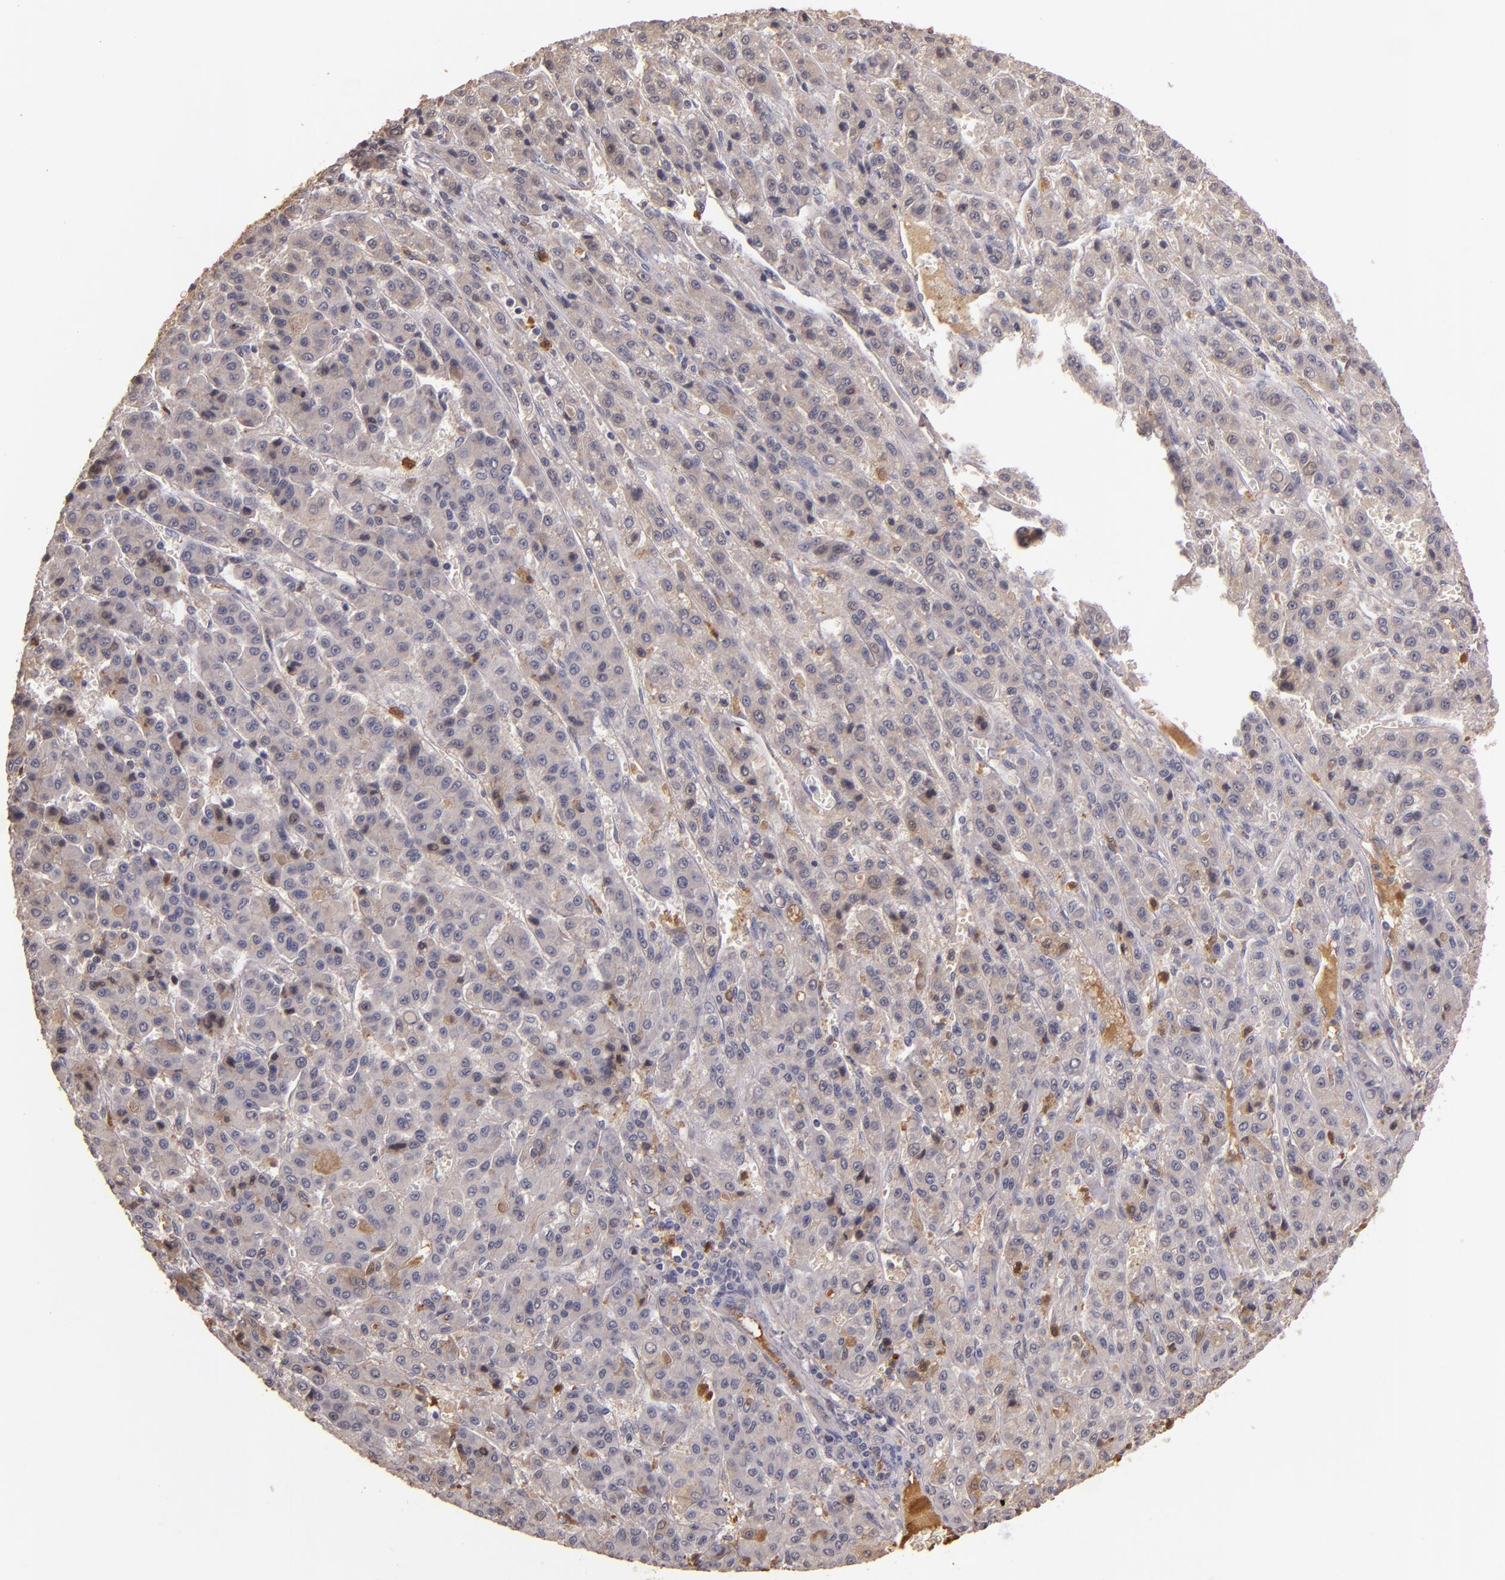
{"staining": {"intensity": "weak", "quantity": ">75%", "location": "cytoplasmic/membranous"}, "tissue": "liver cancer", "cell_type": "Tumor cells", "image_type": "cancer", "snomed": [{"axis": "morphology", "description": "Carcinoma, Hepatocellular, NOS"}, {"axis": "topography", "description": "Liver"}], "caption": "Immunohistochemical staining of liver cancer displays low levels of weak cytoplasmic/membranous protein positivity in about >75% of tumor cells. (Brightfield microscopy of DAB IHC at high magnification).", "gene": "PTS", "patient": {"sex": "male", "age": 70}}